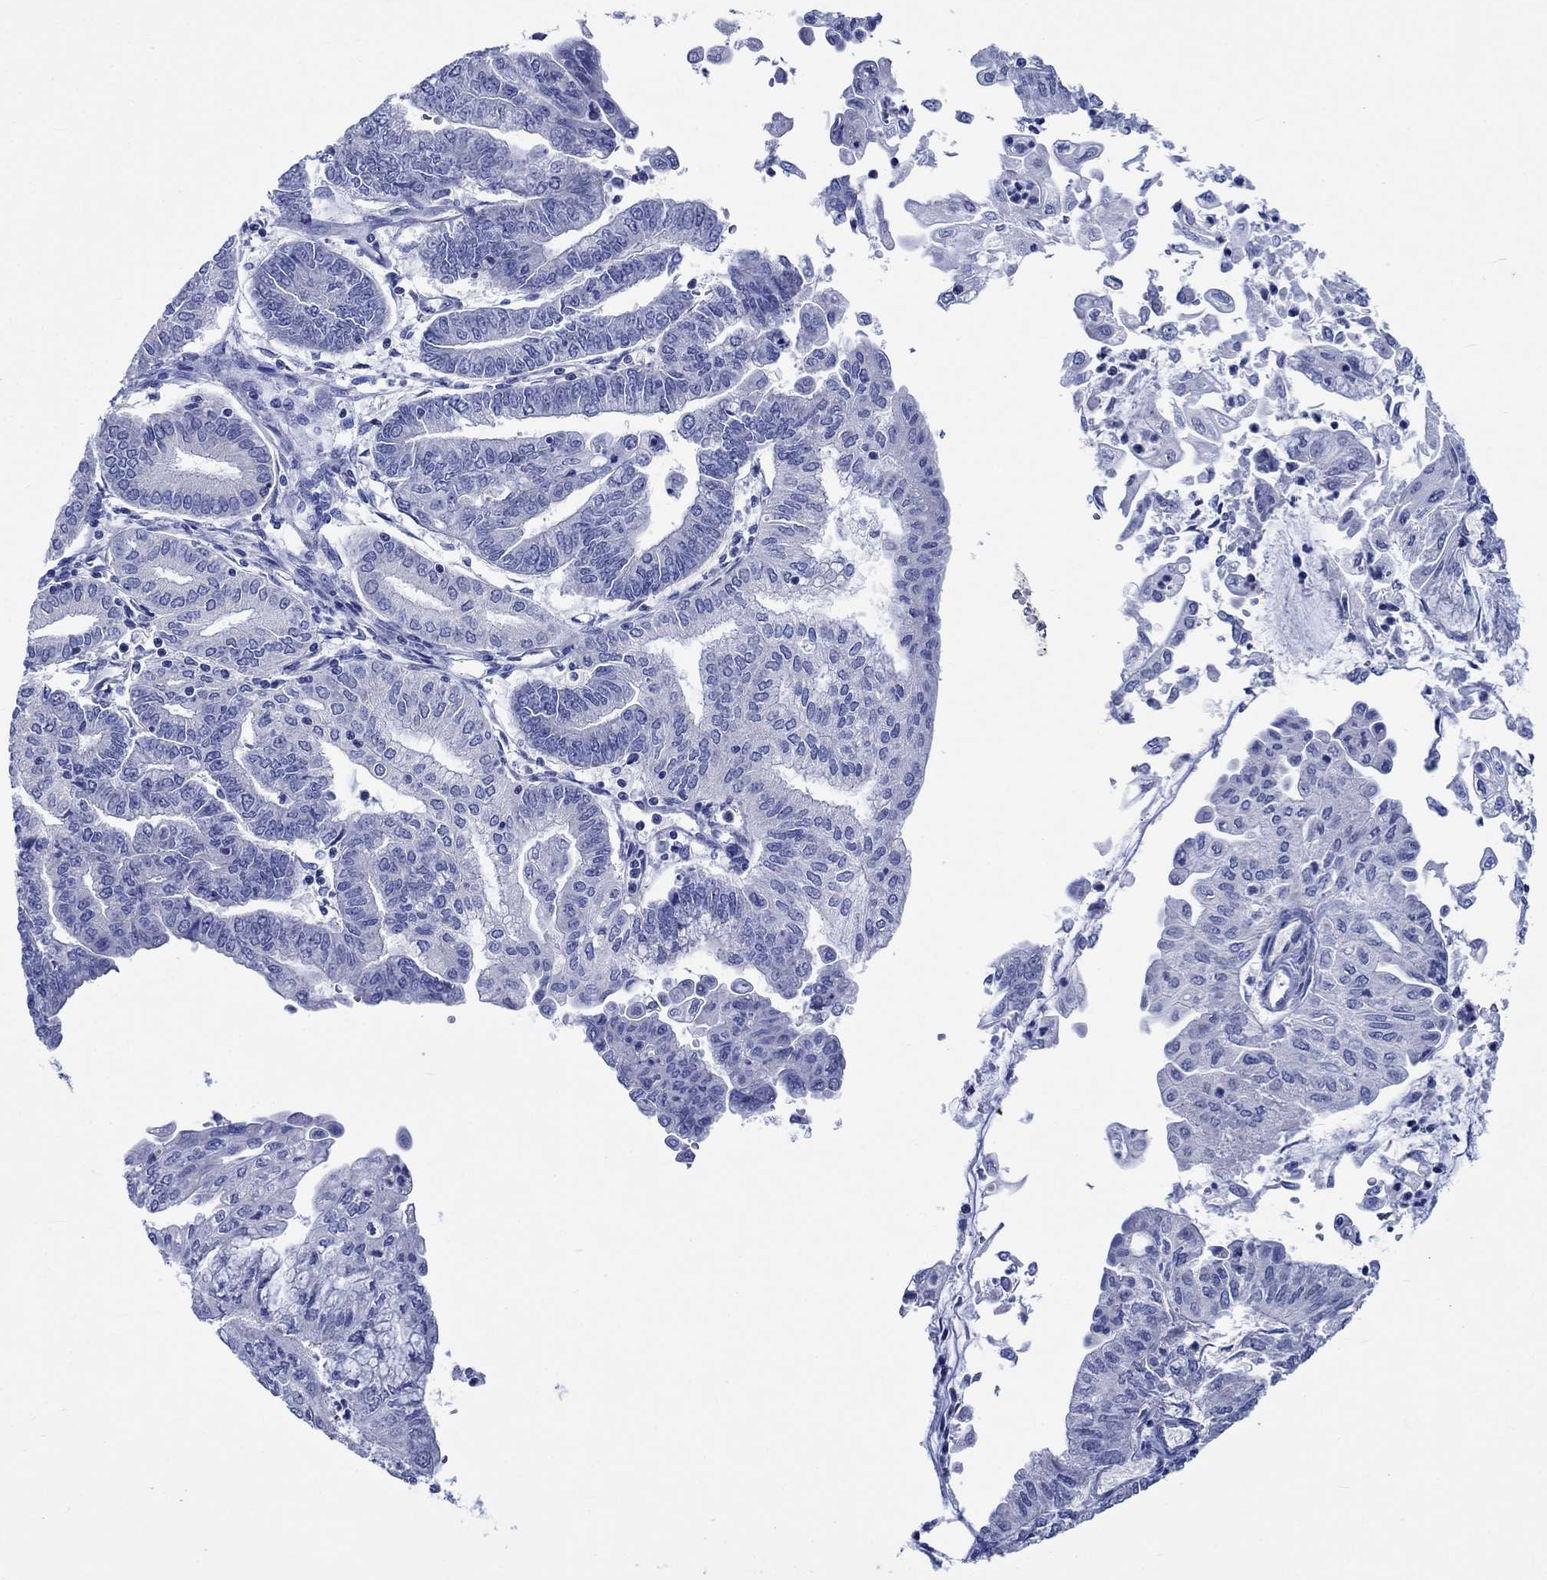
{"staining": {"intensity": "negative", "quantity": "none", "location": "none"}, "tissue": "endometrial cancer", "cell_type": "Tumor cells", "image_type": "cancer", "snomed": [{"axis": "morphology", "description": "Adenocarcinoma, NOS"}, {"axis": "topography", "description": "Endometrium"}], "caption": "Immunohistochemistry histopathology image of human endometrial cancer stained for a protein (brown), which shows no expression in tumor cells.", "gene": "PTPRN2", "patient": {"sex": "female", "age": 55}}